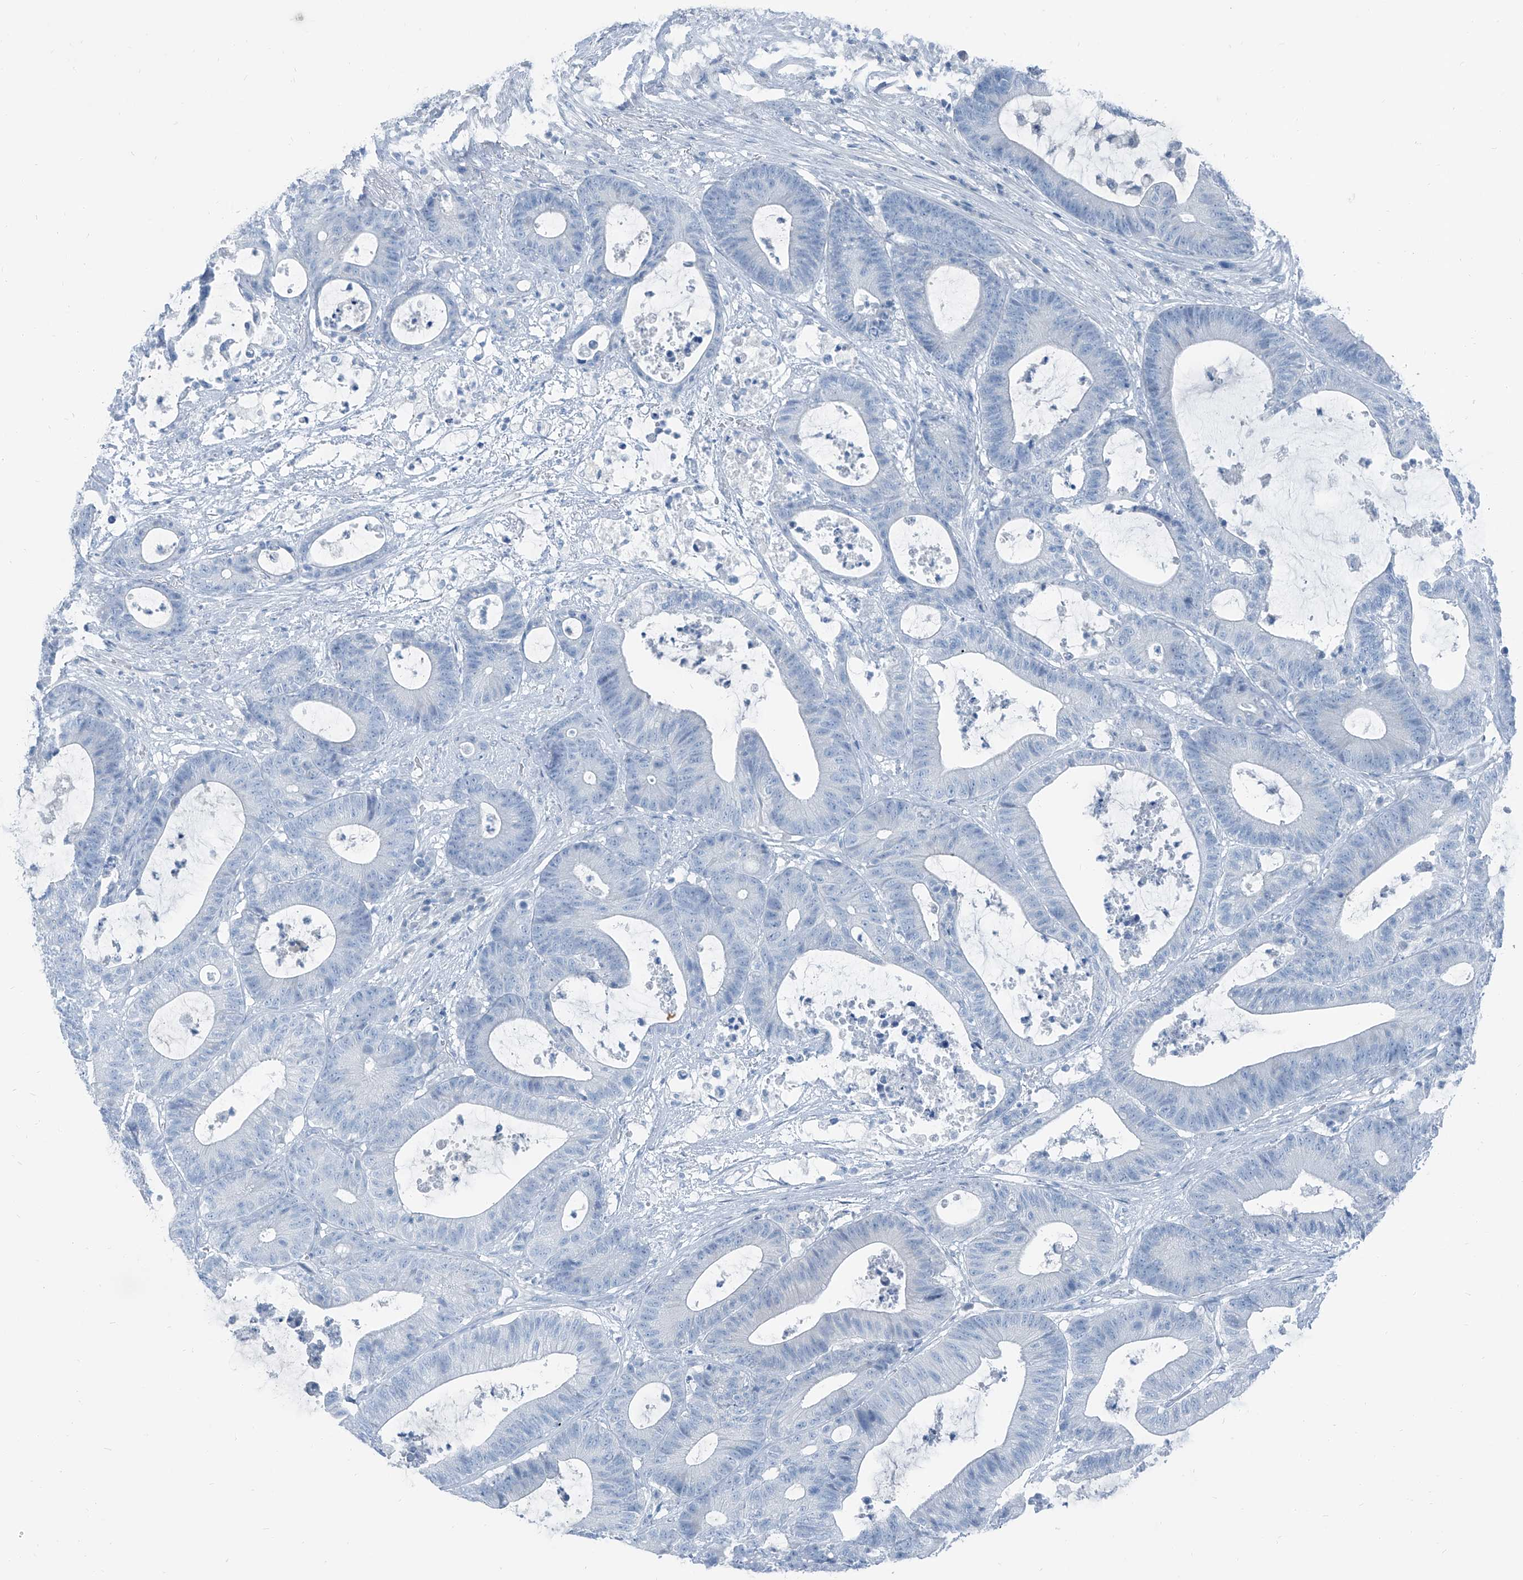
{"staining": {"intensity": "negative", "quantity": "none", "location": "none"}, "tissue": "colorectal cancer", "cell_type": "Tumor cells", "image_type": "cancer", "snomed": [{"axis": "morphology", "description": "Adenocarcinoma, NOS"}, {"axis": "topography", "description": "Colon"}], "caption": "This is a histopathology image of immunohistochemistry staining of colorectal adenocarcinoma, which shows no staining in tumor cells.", "gene": "RGN", "patient": {"sex": "female", "age": 84}}